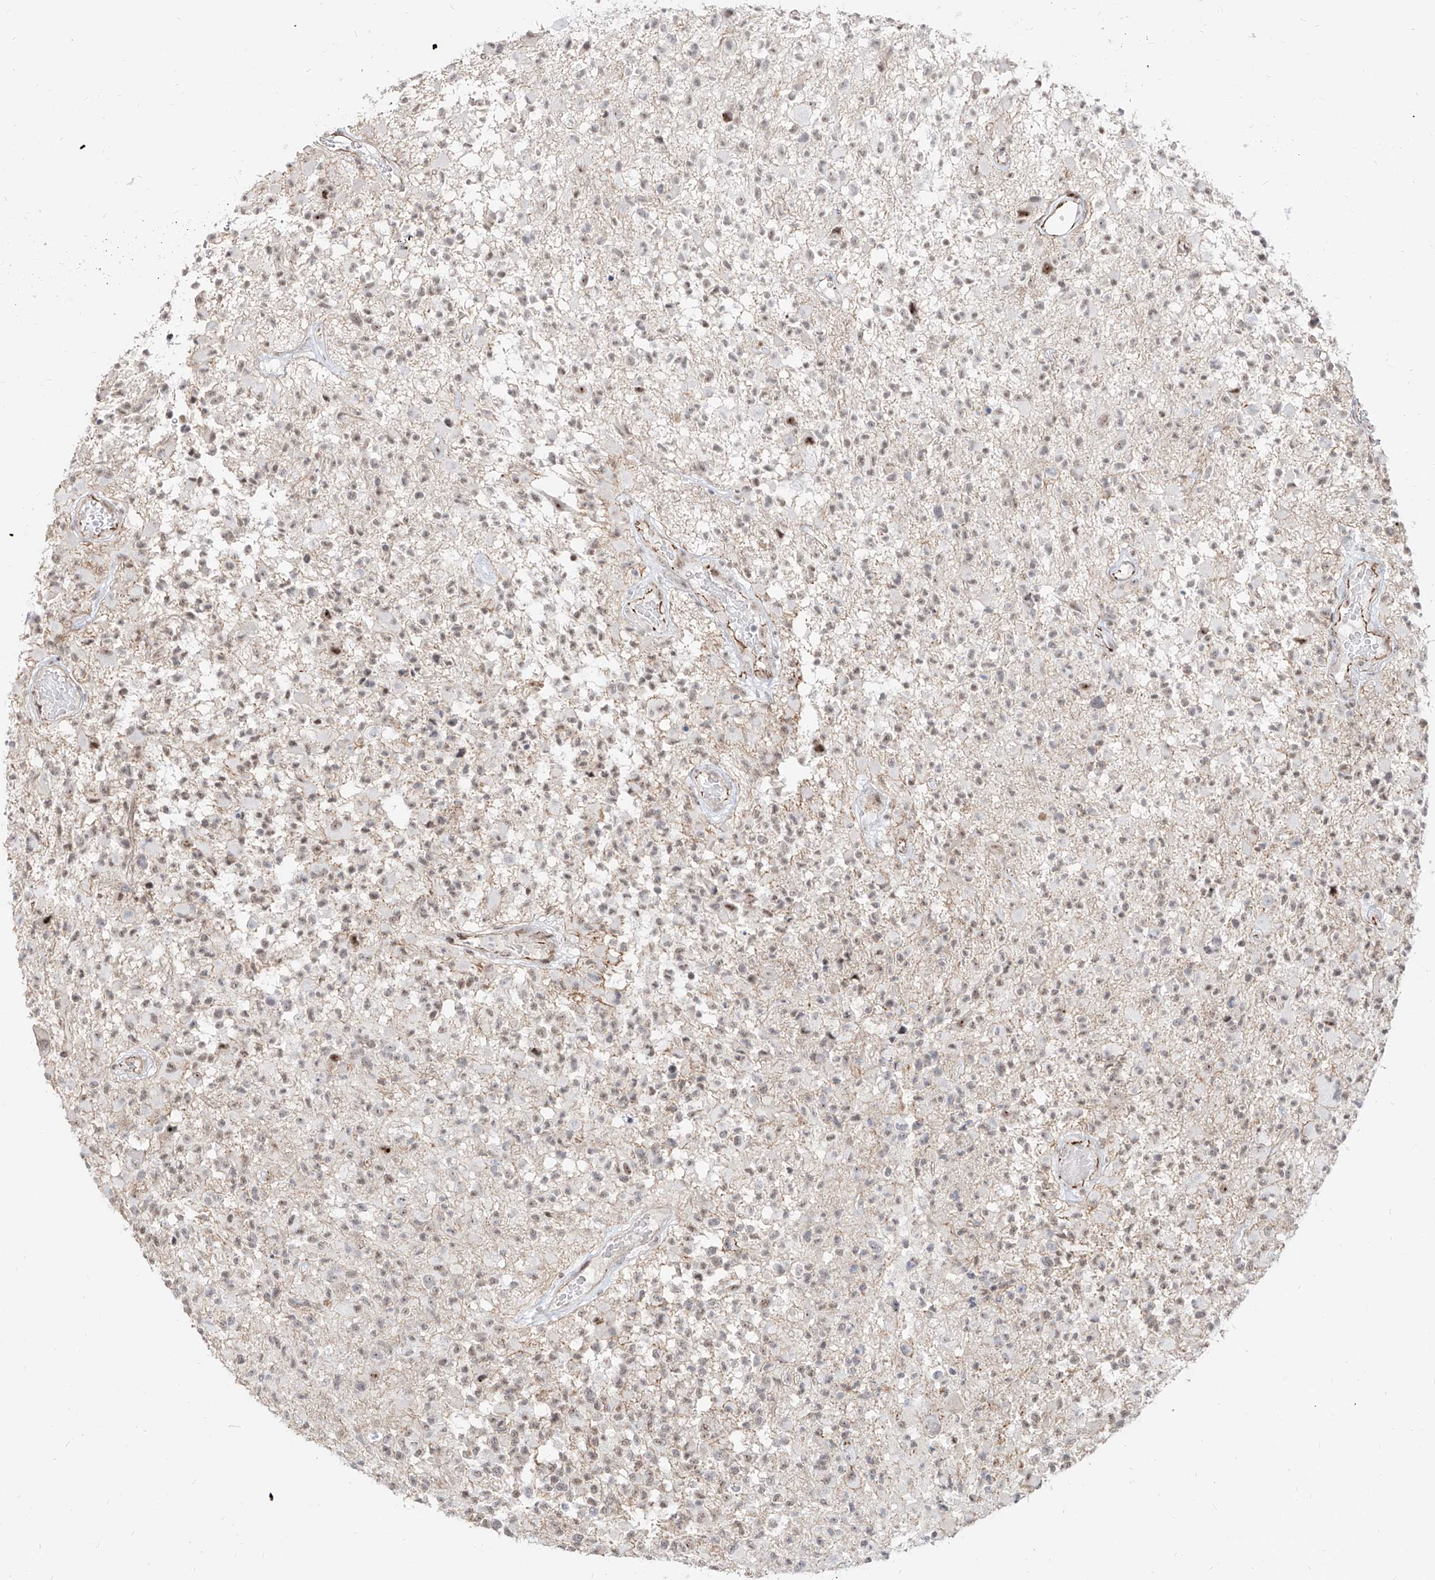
{"staining": {"intensity": "weak", "quantity": "25%-75%", "location": "nuclear"}, "tissue": "glioma", "cell_type": "Tumor cells", "image_type": "cancer", "snomed": [{"axis": "morphology", "description": "Glioma, malignant, High grade"}, {"axis": "morphology", "description": "Glioblastoma, NOS"}, {"axis": "topography", "description": "Brain"}], "caption": "Glioblastoma stained for a protein (brown) reveals weak nuclear positive expression in about 25%-75% of tumor cells.", "gene": "ZNF710", "patient": {"sex": "male", "age": 60}}